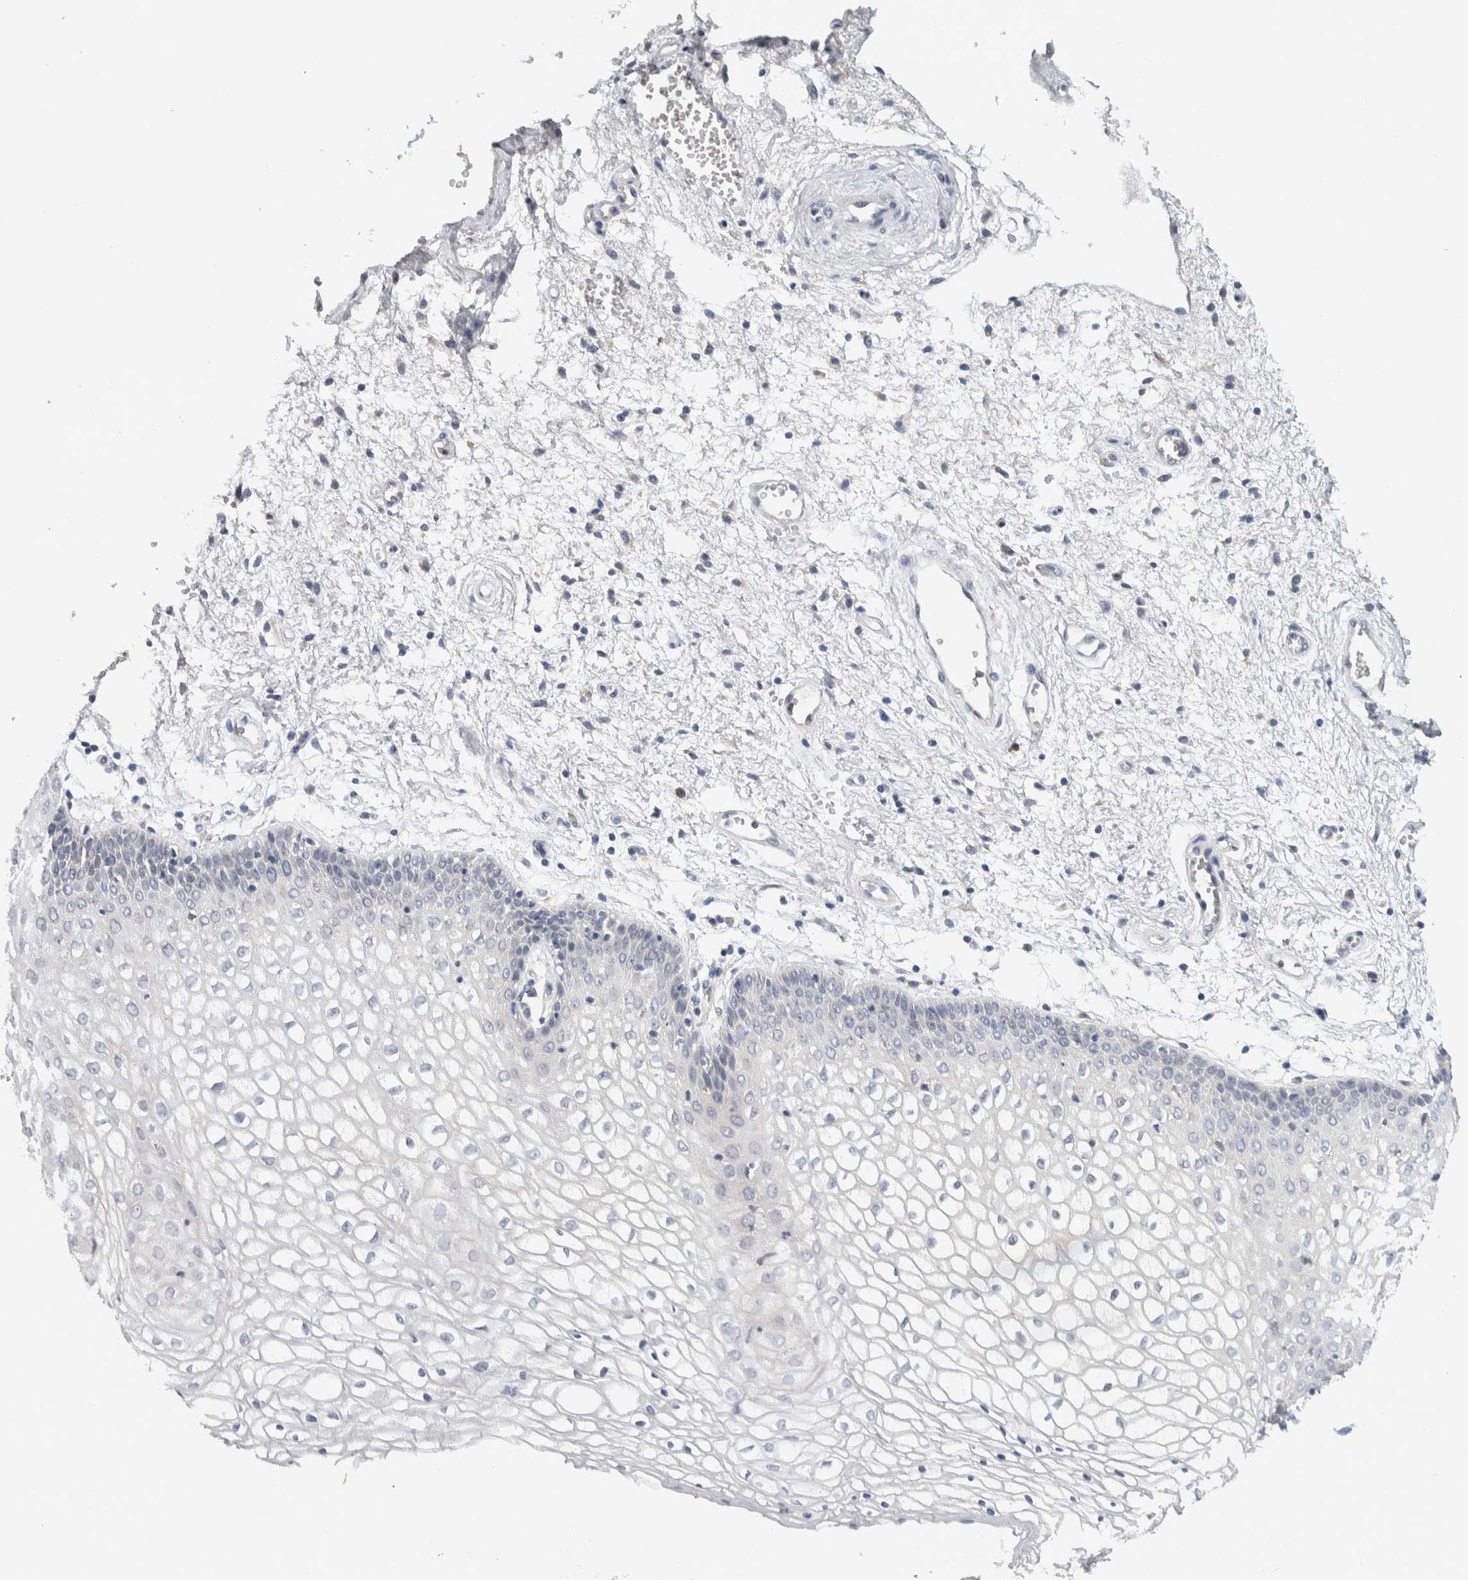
{"staining": {"intensity": "negative", "quantity": "none", "location": "none"}, "tissue": "vagina", "cell_type": "Squamous epithelial cells", "image_type": "normal", "snomed": [{"axis": "morphology", "description": "Normal tissue, NOS"}, {"axis": "topography", "description": "Vagina"}], "caption": "The histopathology image reveals no staining of squamous epithelial cells in normal vagina. (DAB IHC with hematoxylin counter stain).", "gene": "ADPRM", "patient": {"sex": "female", "age": 34}}